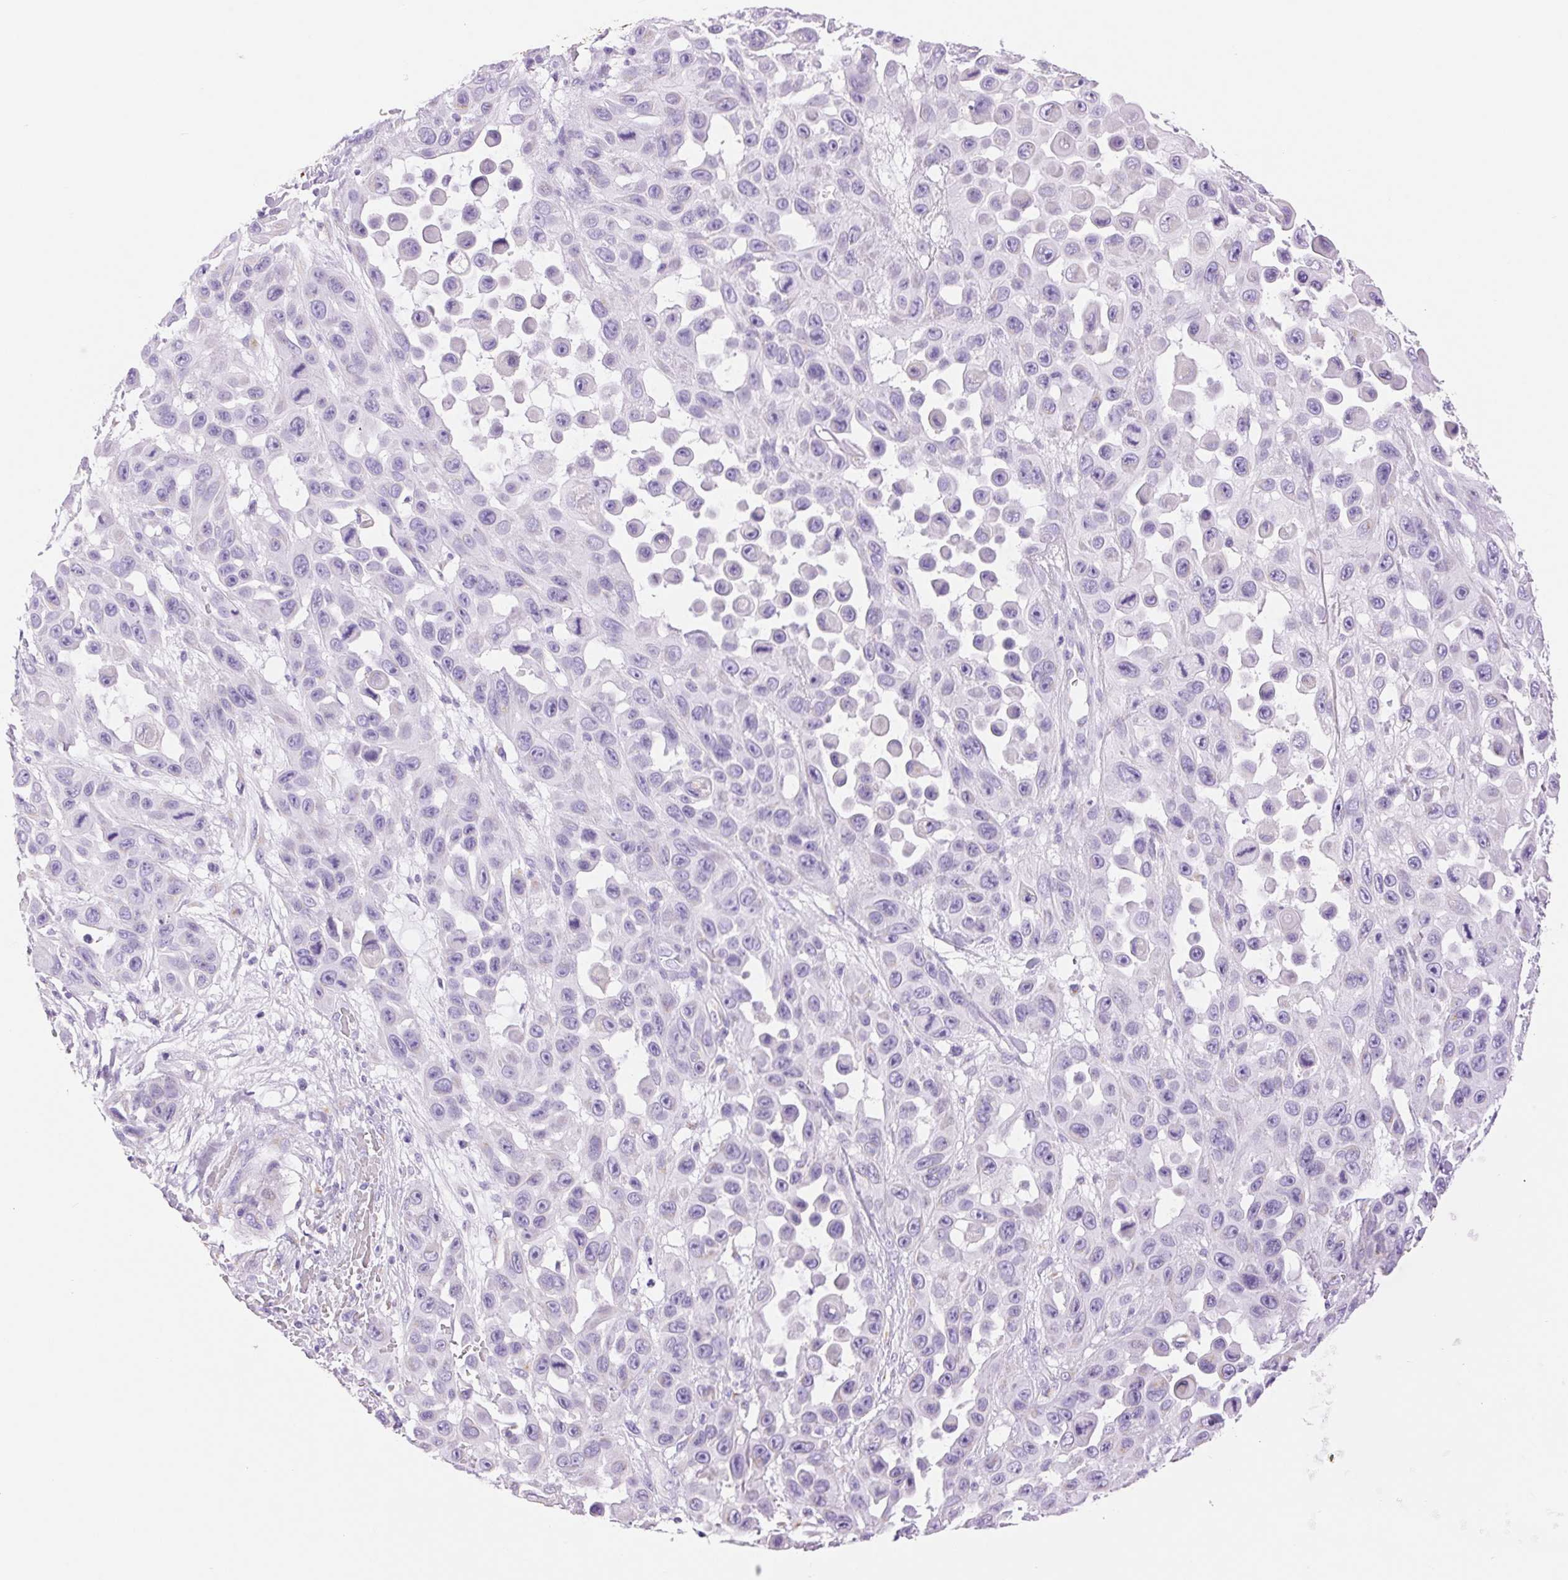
{"staining": {"intensity": "negative", "quantity": "none", "location": "none"}, "tissue": "skin cancer", "cell_type": "Tumor cells", "image_type": "cancer", "snomed": [{"axis": "morphology", "description": "Squamous cell carcinoma, NOS"}, {"axis": "topography", "description": "Skin"}], "caption": "Immunohistochemistry (IHC) image of neoplastic tissue: skin cancer stained with DAB (3,3'-diaminobenzidine) exhibits no significant protein positivity in tumor cells. (Brightfield microscopy of DAB IHC at high magnification).", "gene": "SERPINB3", "patient": {"sex": "male", "age": 81}}